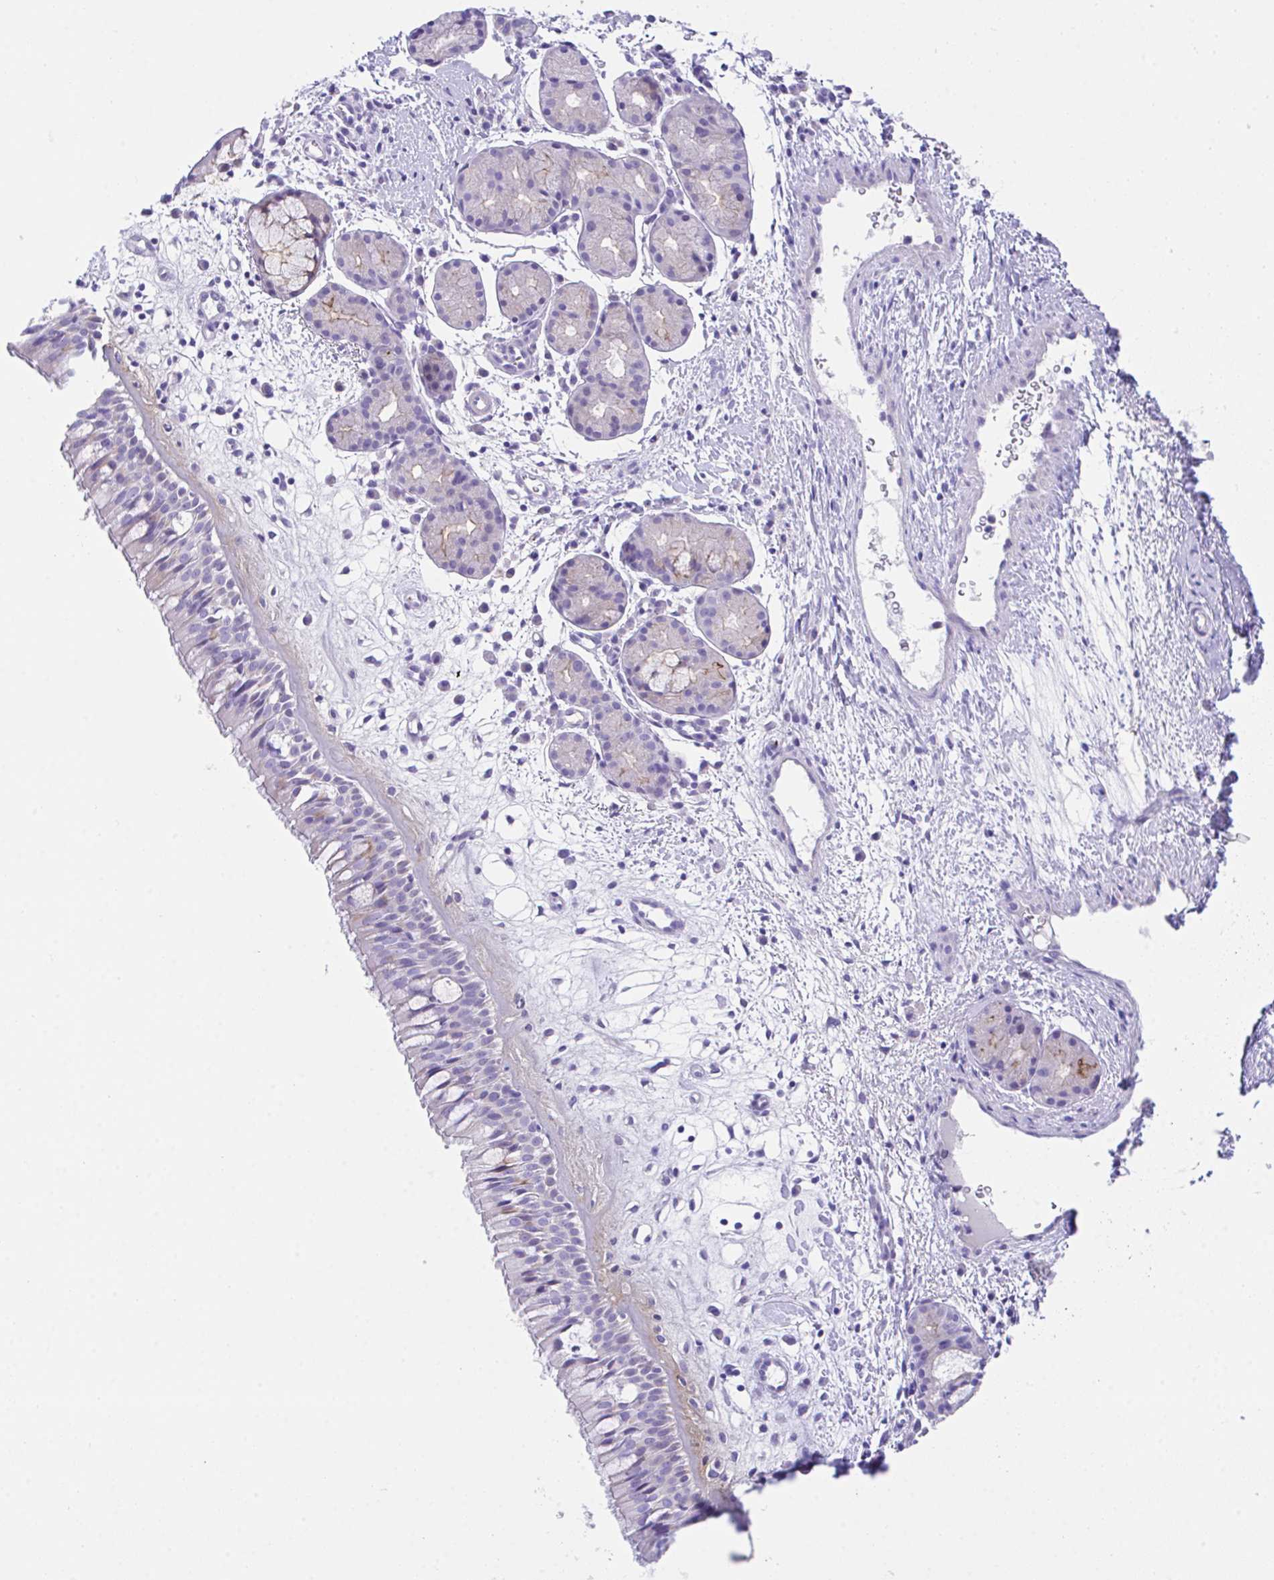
{"staining": {"intensity": "weak", "quantity": "<25%", "location": "cytoplasmic/membranous"}, "tissue": "nasopharynx", "cell_type": "Respiratory epithelial cells", "image_type": "normal", "snomed": [{"axis": "morphology", "description": "Normal tissue, NOS"}, {"axis": "topography", "description": "Nasopharynx"}], "caption": "Immunohistochemistry (IHC) micrograph of unremarkable human nasopharynx stained for a protein (brown), which exhibits no expression in respiratory epithelial cells.", "gene": "SLC16A6", "patient": {"sex": "male", "age": 65}}